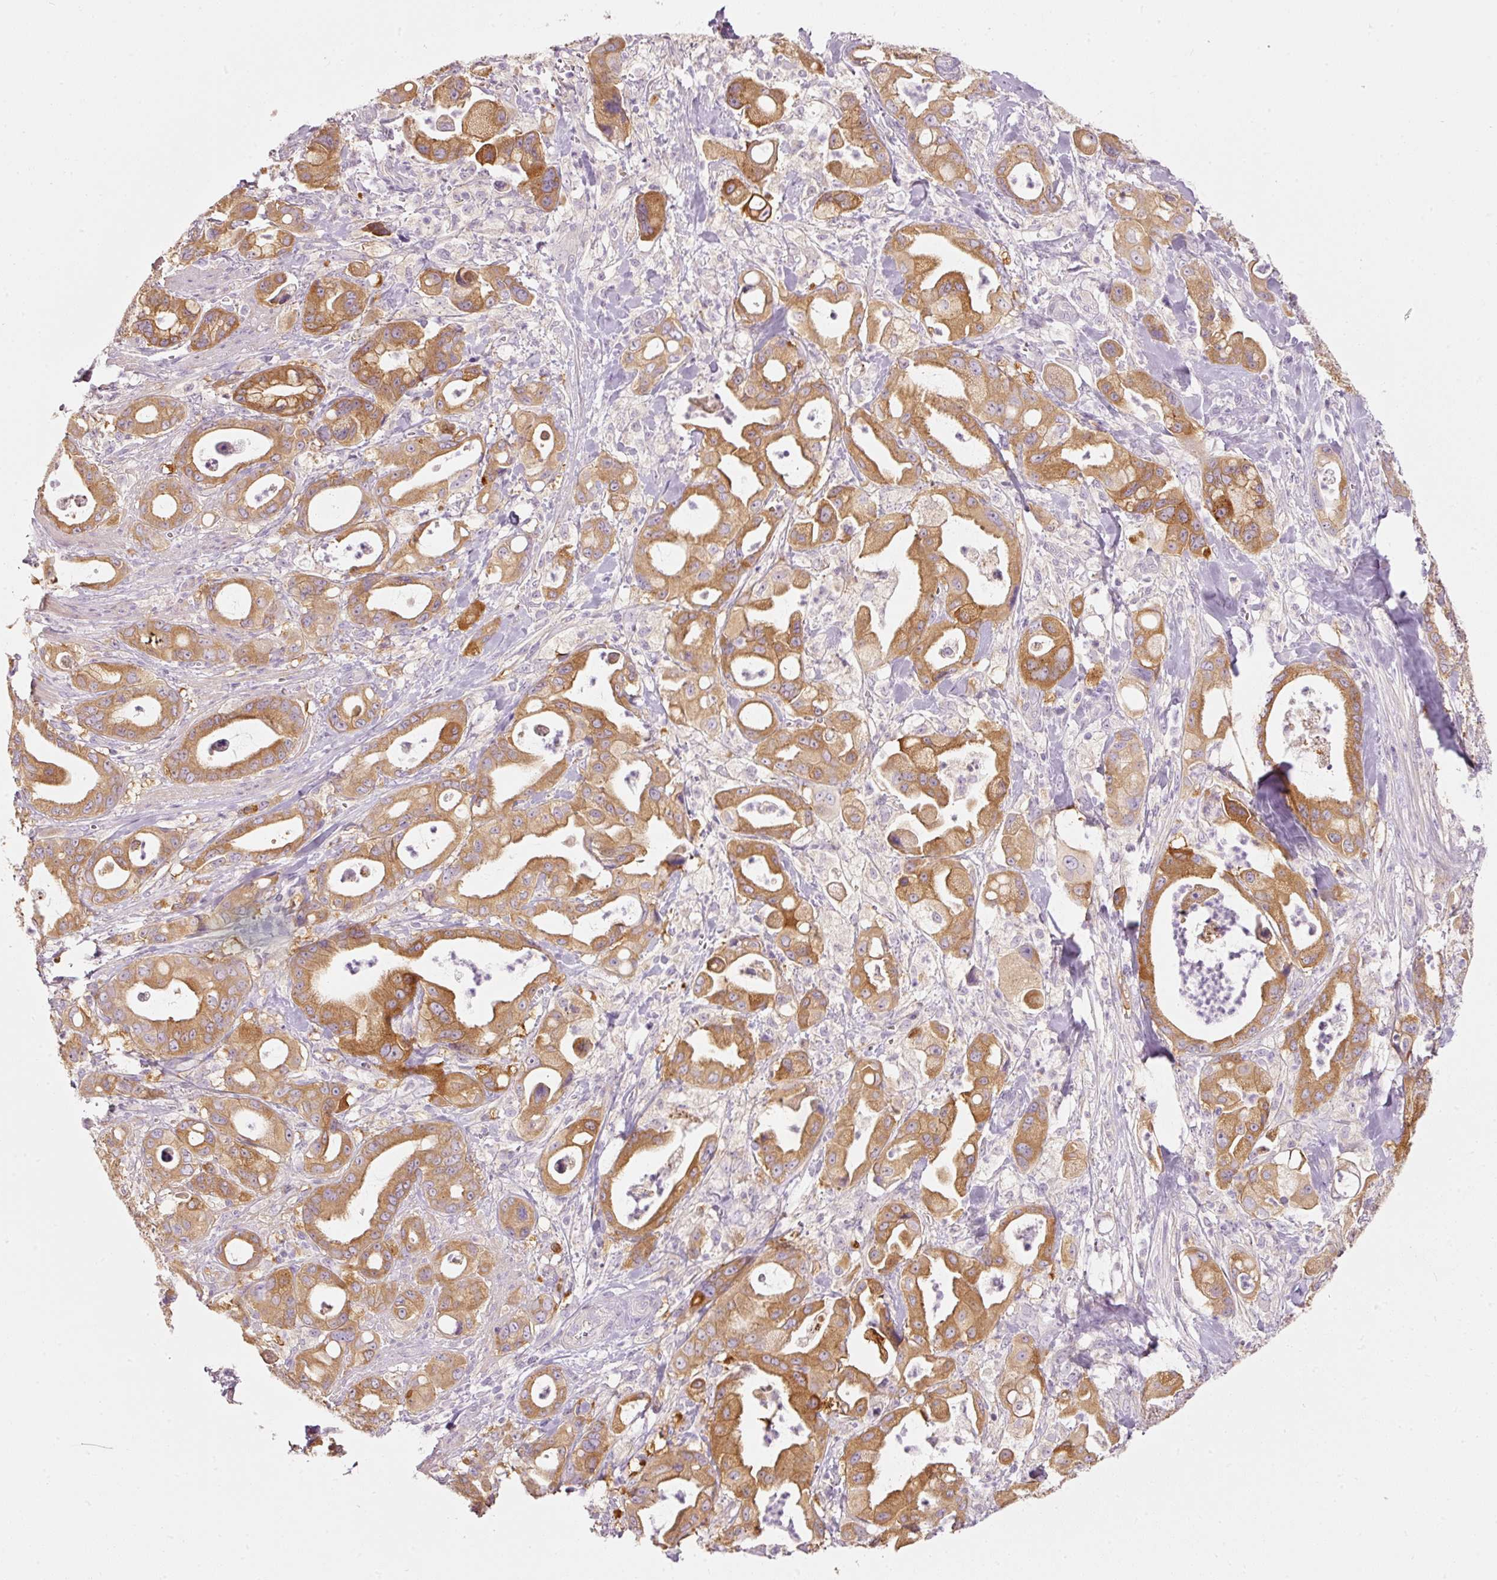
{"staining": {"intensity": "moderate", "quantity": ">75%", "location": "cytoplasmic/membranous"}, "tissue": "pancreatic cancer", "cell_type": "Tumor cells", "image_type": "cancer", "snomed": [{"axis": "morphology", "description": "Adenocarcinoma, NOS"}, {"axis": "topography", "description": "Pancreas"}], "caption": "About >75% of tumor cells in human pancreatic cancer reveal moderate cytoplasmic/membranous protein staining as visualized by brown immunohistochemical staining.", "gene": "PDXDC1", "patient": {"sex": "male", "age": 68}}